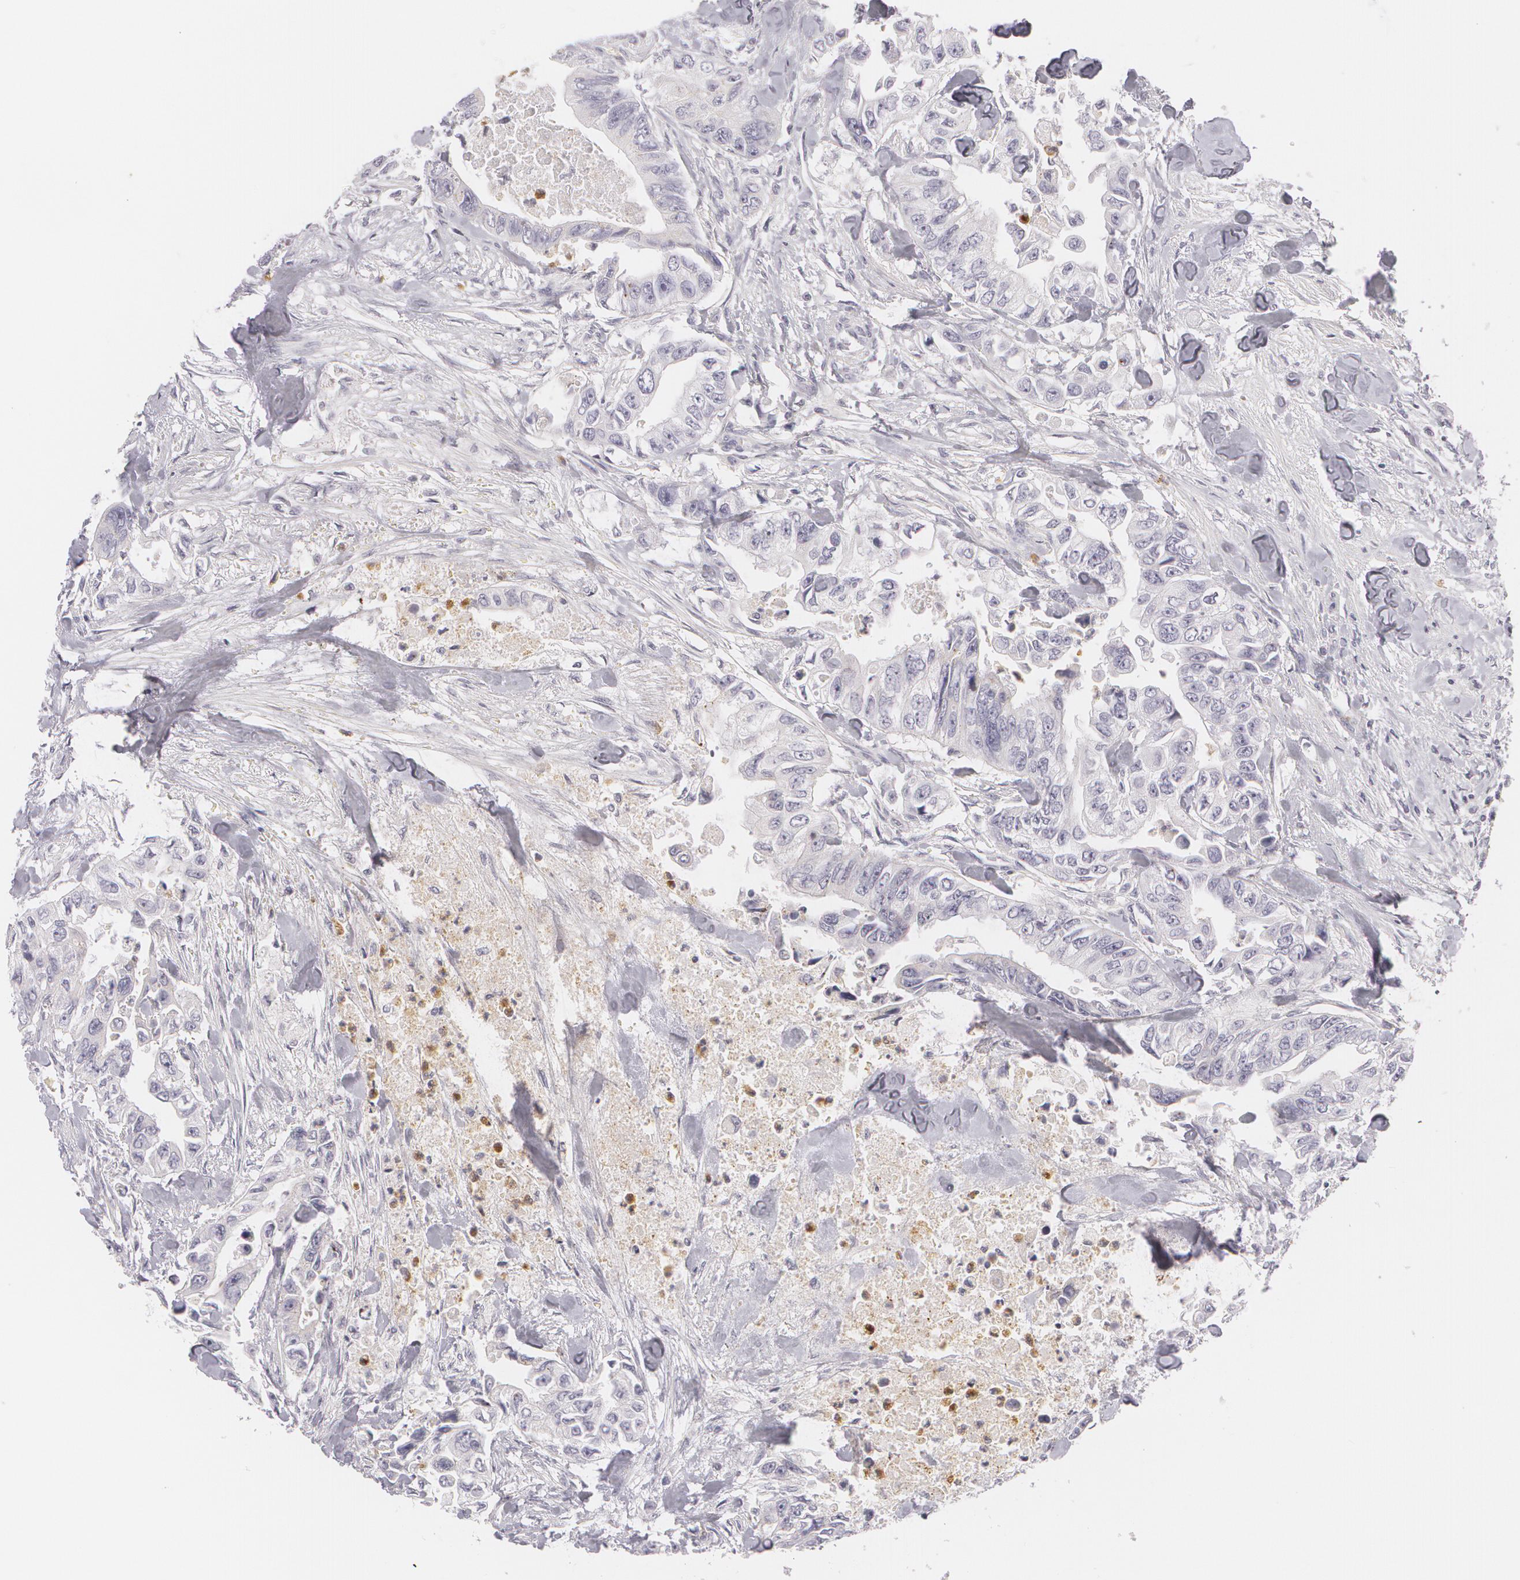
{"staining": {"intensity": "negative", "quantity": "none", "location": "none"}, "tissue": "colorectal cancer", "cell_type": "Tumor cells", "image_type": "cancer", "snomed": [{"axis": "morphology", "description": "Adenocarcinoma, NOS"}, {"axis": "topography", "description": "Colon"}], "caption": "Image shows no significant protein expression in tumor cells of colorectal cancer.", "gene": "FAM181A", "patient": {"sex": "female", "age": 11}}